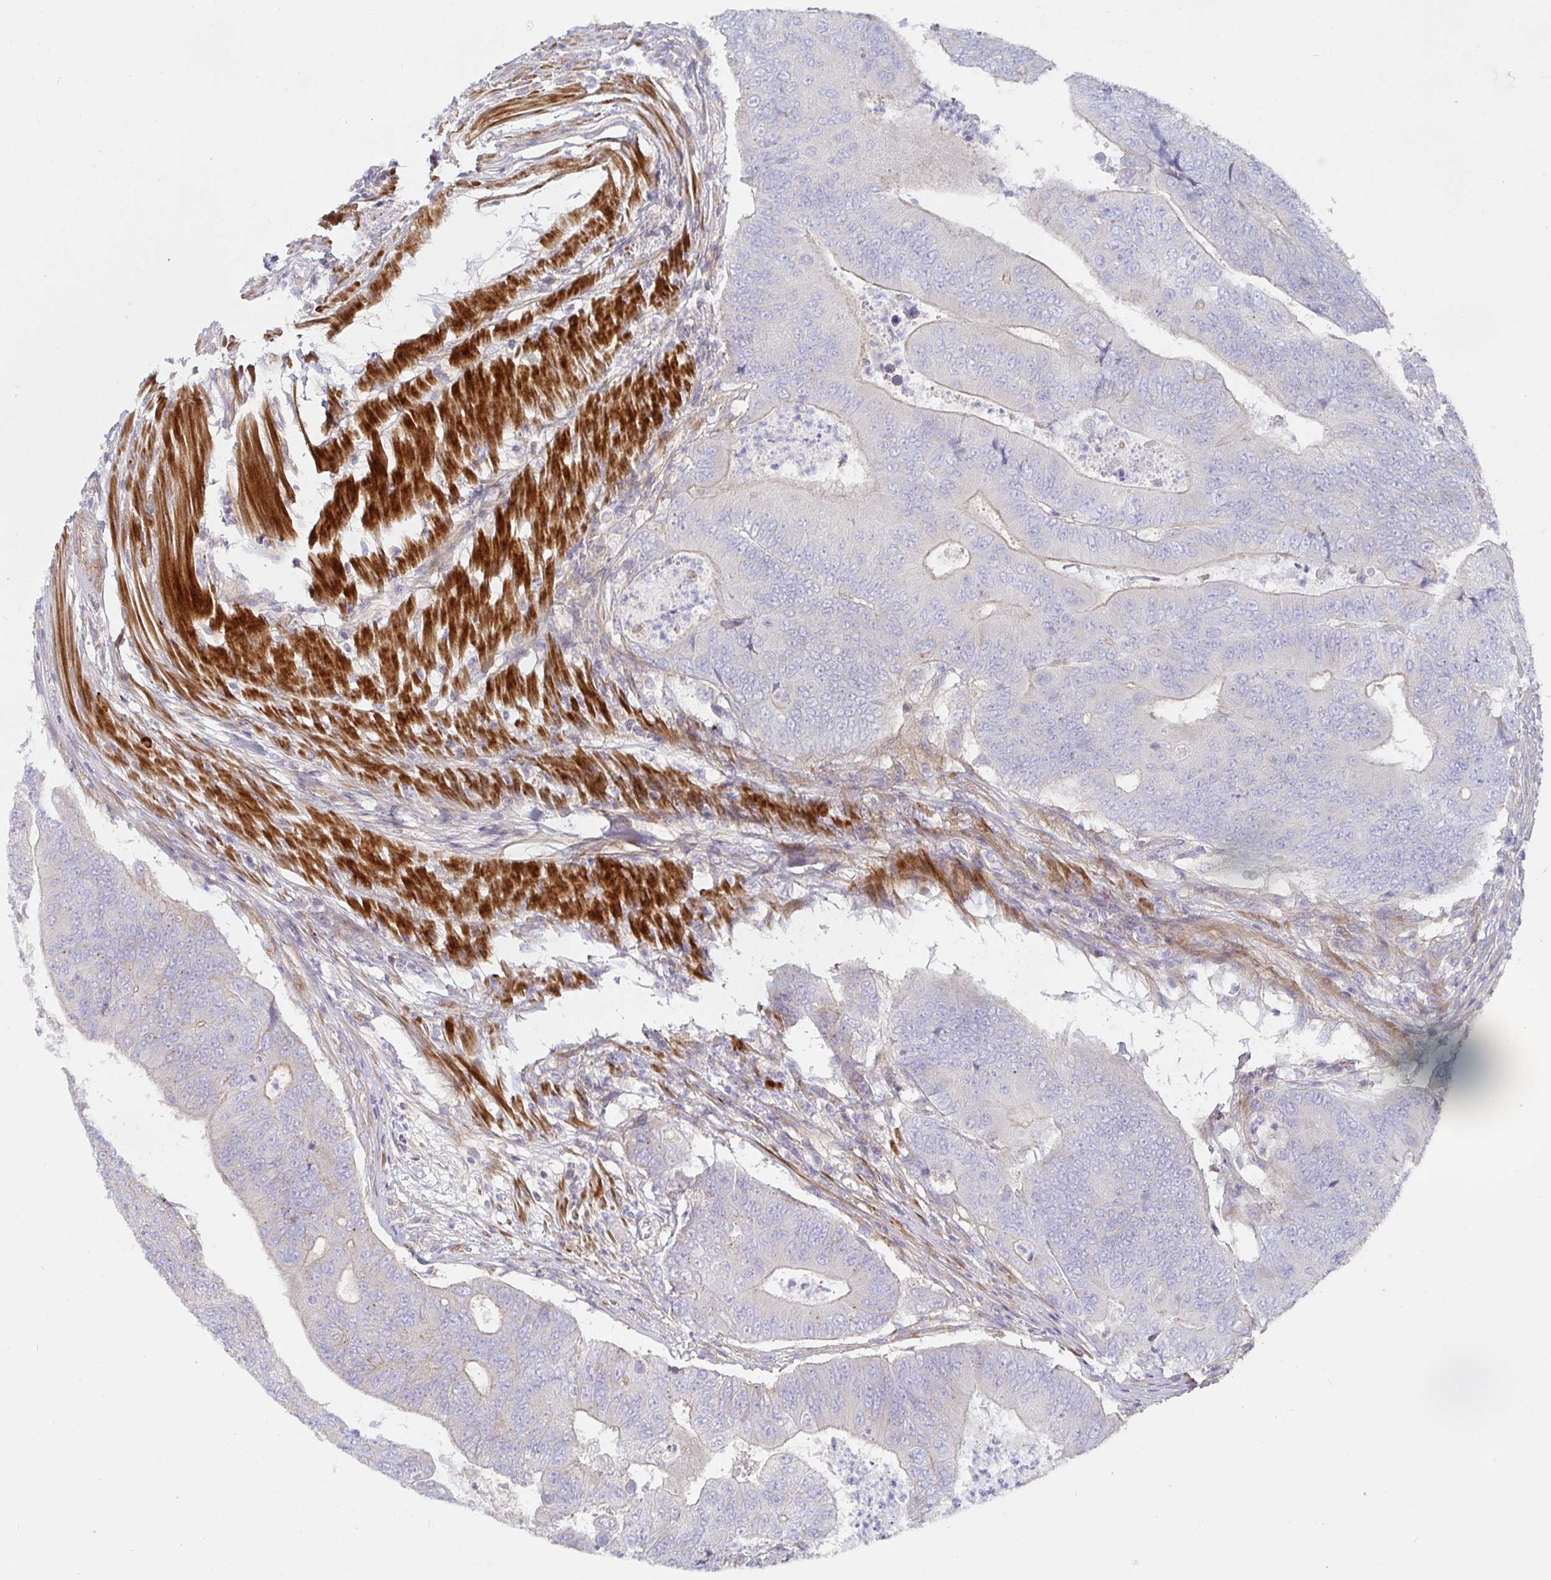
{"staining": {"intensity": "weak", "quantity": "<25%", "location": "cytoplasmic/membranous"}, "tissue": "colorectal cancer", "cell_type": "Tumor cells", "image_type": "cancer", "snomed": [{"axis": "morphology", "description": "Adenocarcinoma, NOS"}, {"axis": "topography", "description": "Colon"}], "caption": "The IHC photomicrograph has no significant staining in tumor cells of colorectal cancer tissue.", "gene": "METTL22", "patient": {"sex": "female", "age": 48}}